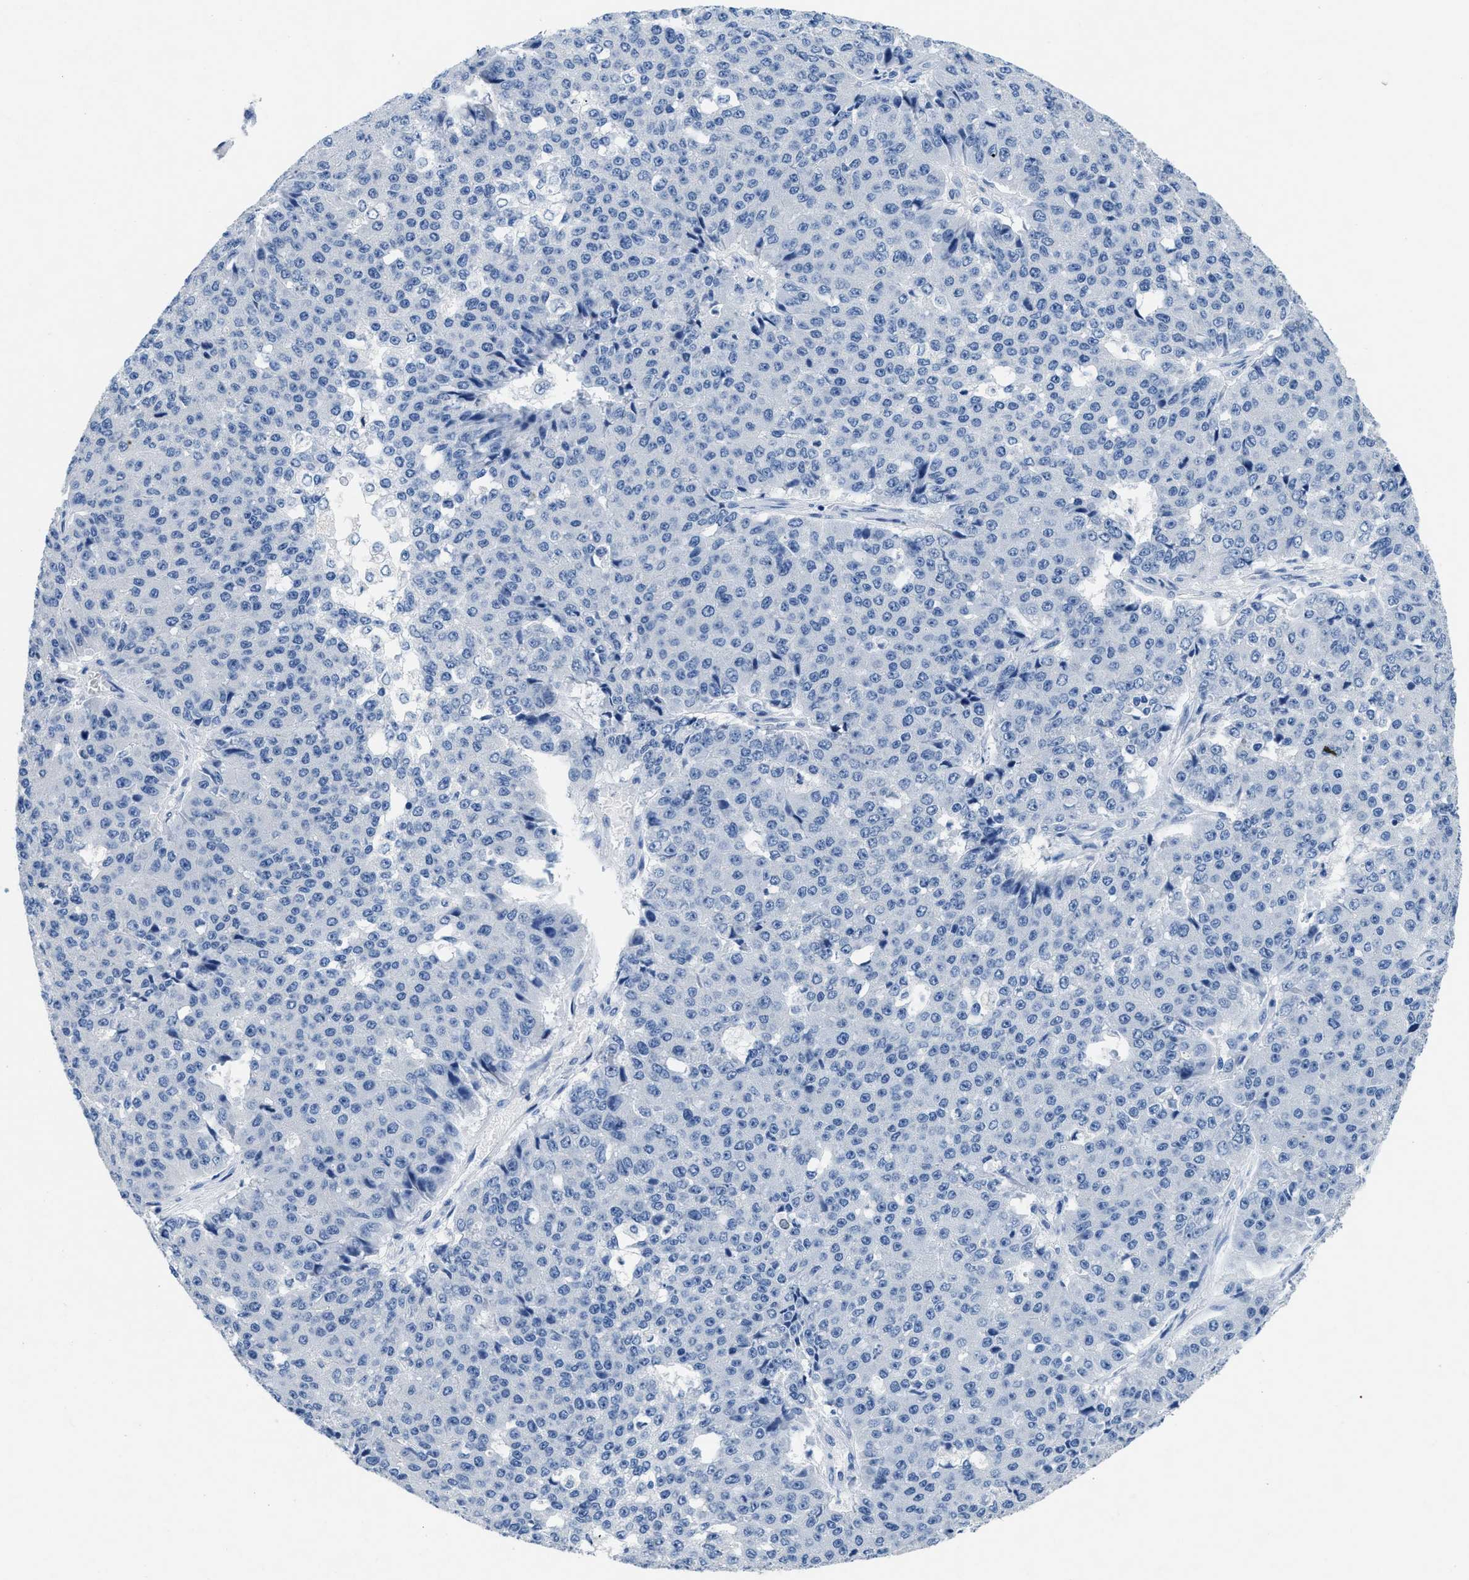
{"staining": {"intensity": "negative", "quantity": "none", "location": "none"}, "tissue": "pancreatic cancer", "cell_type": "Tumor cells", "image_type": "cancer", "snomed": [{"axis": "morphology", "description": "Adenocarcinoma, NOS"}, {"axis": "topography", "description": "Pancreas"}], "caption": "High power microscopy micrograph of an immunohistochemistry (IHC) micrograph of adenocarcinoma (pancreatic), revealing no significant positivity in tumor cells.", "gene": "NFATC2", "patient": {"sex": "male", "age": 50}}